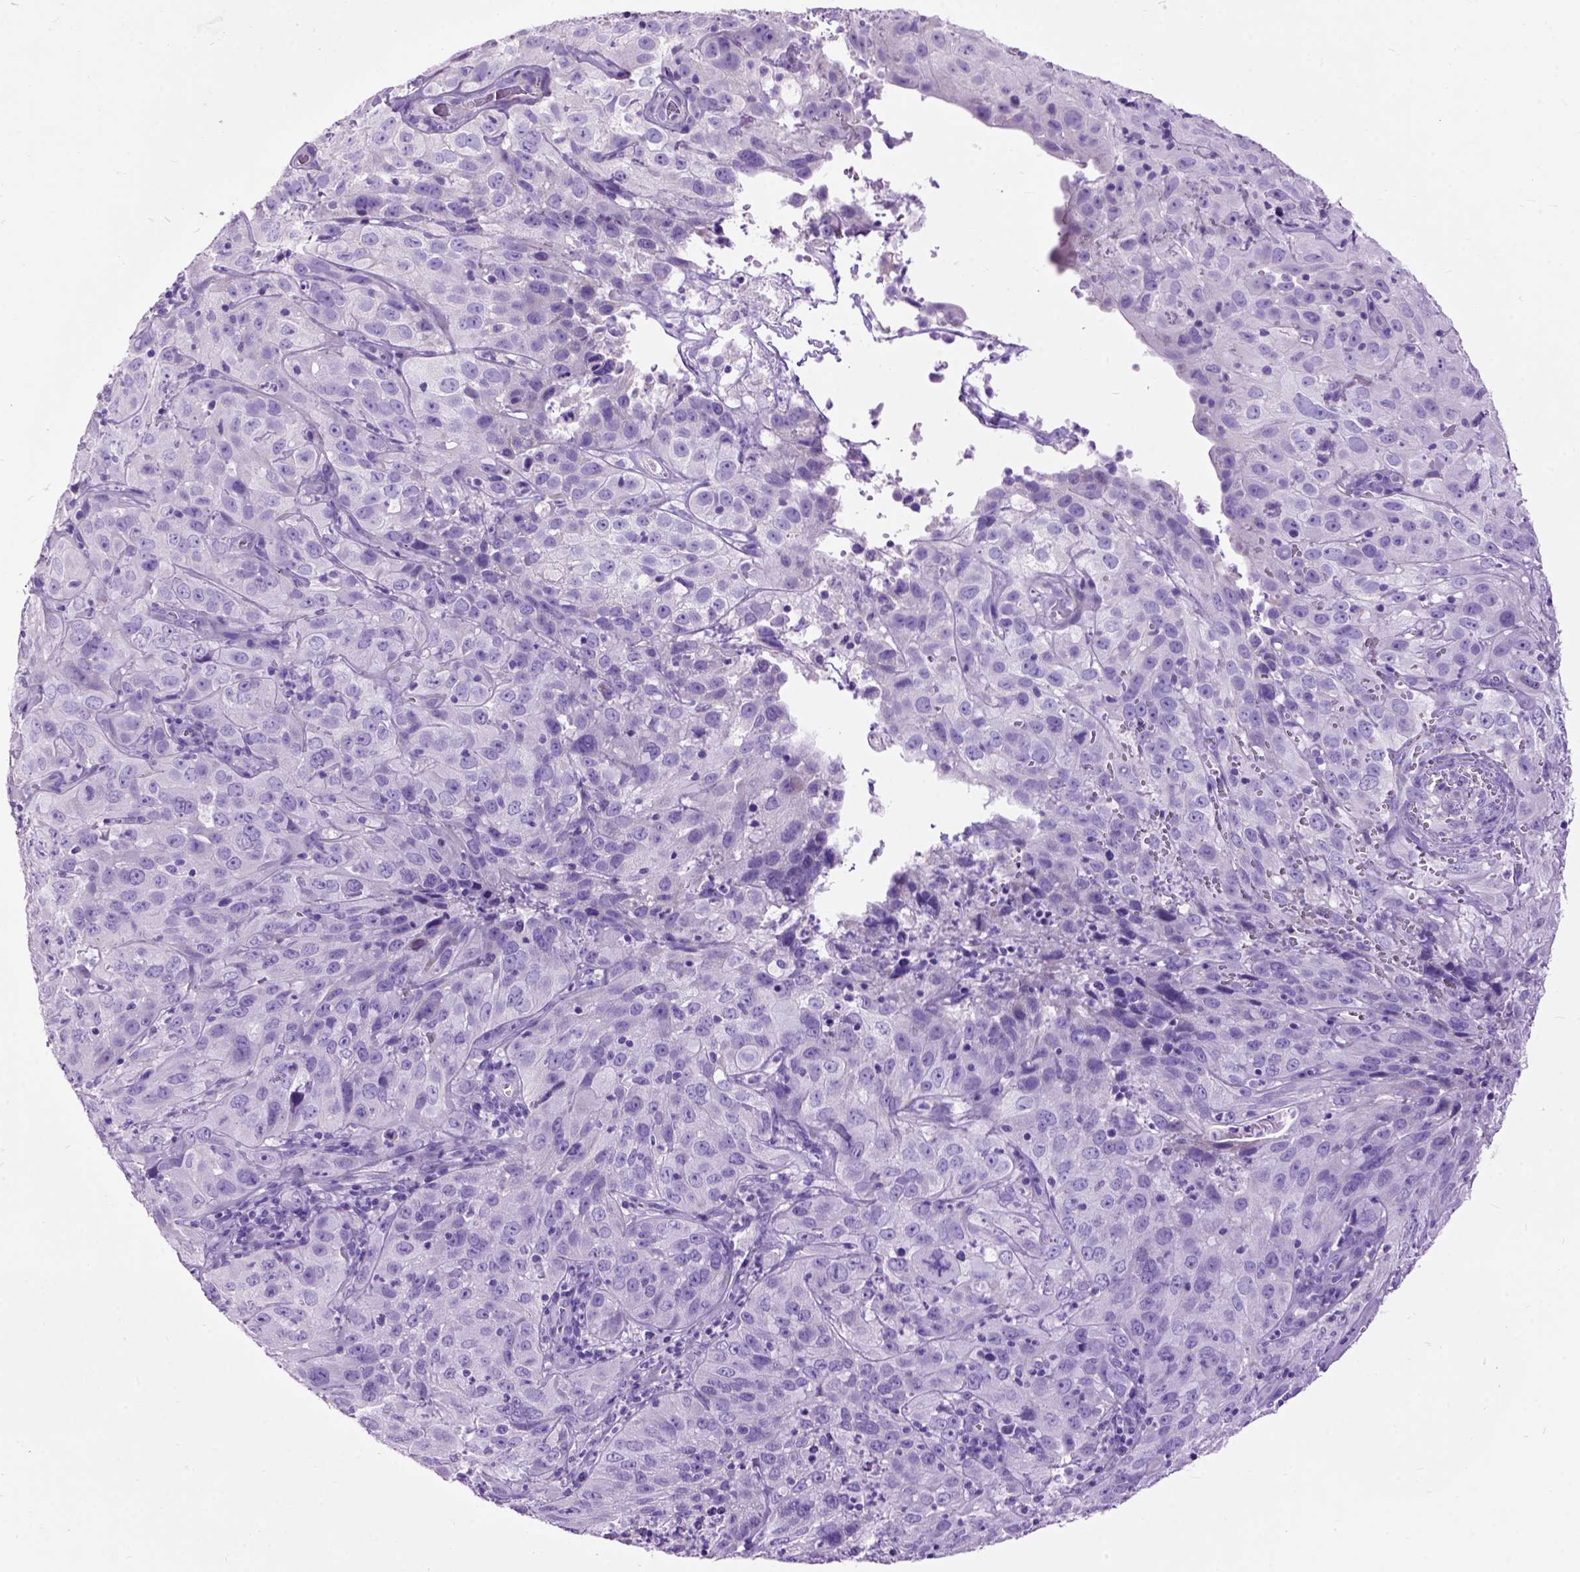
{"staining": {"intensity": "negative", "quantity": "none", "location": "none"}, "tissue": "cervical cancer", "cell_type": "Tumor cells", "image_type": "cancer", "snomed": [{"axis": "morphology", "description": "Squamous cell carcinoma, NOS"}, {"axis": "topography", "description": "Cervix"}], "caption": "This is an immunohistochemistry micrograph of squamous cell carcinoma (cervical). There is no expression in tumor cells.", "gene": "MAPT", "patient": {"sex": "female", "age": 32}}